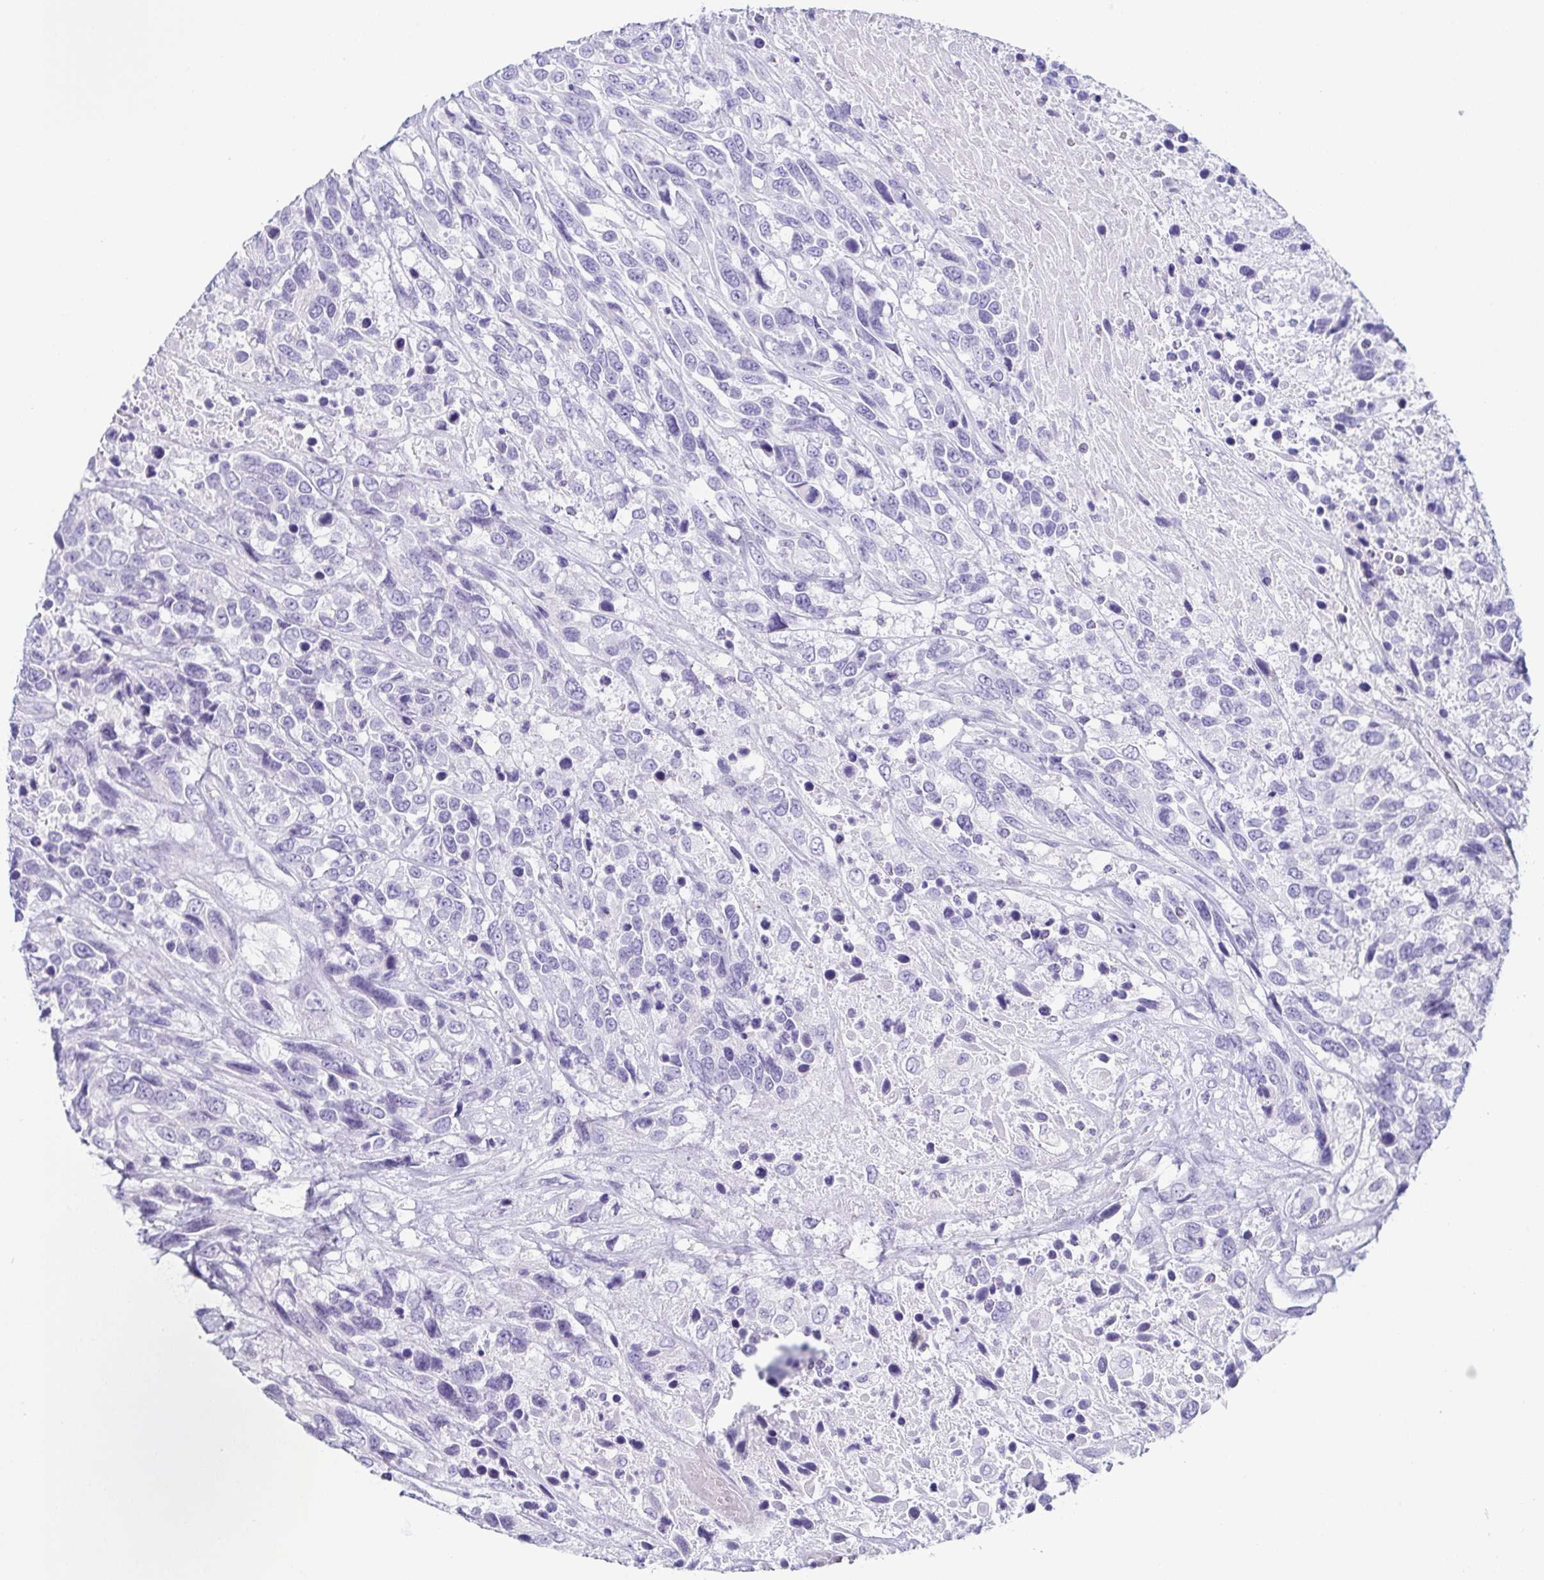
{"staining": {"intensity": "negative", "quantity": "none", "location": "none"}, "tissue": "urothelial cancer", "cell_type": "Tumor cells", "image_type": "cancer", "snomed": [{"axis": "morphology", "description": "Urothelial carcinoma, High grade"}, {"axis": "topography", "description": "Urinary bladder"}], "caption": "An immunohistochemistry micrograph of high-grade urothelial carcinoma is shown. There is no staining in tumor cells of high-grade urothelial carcinoma.", "gene": "ZG16B", "patient": {"sex": "female", "age": 70}}